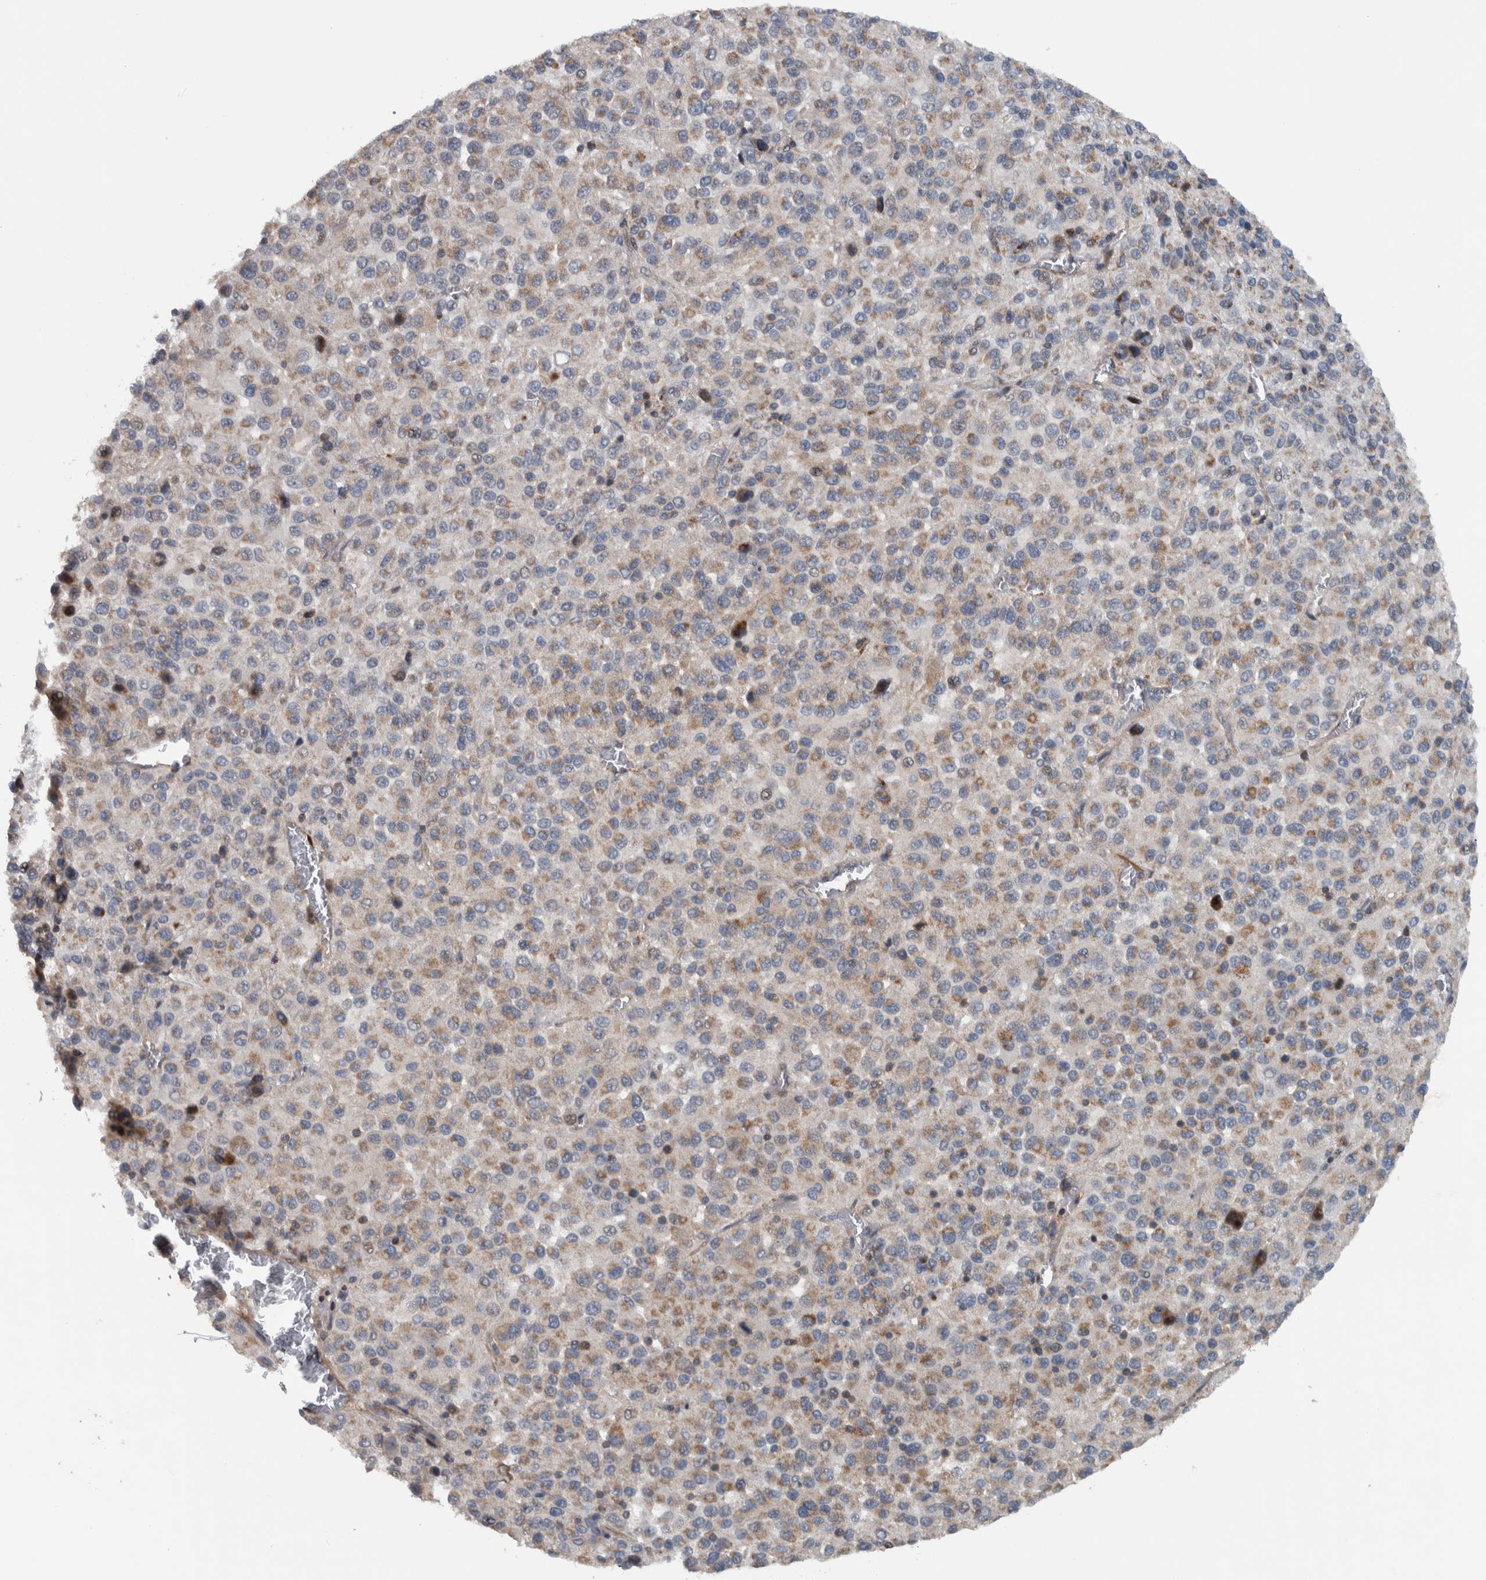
{"staining": {"intensity": "weak", "quantity": "25%-75%", "location": "cytoplasmic/membranous"}, "tissue": "melanoma", "cell_type": "Tumor cells", "image_type": "cancer", "snomed": [{"axis": "morphology", "description": "Malignant melanoma, Metastatic site"}, {"axis": "topography", "description": "Lung"}], "caption": "Immunohistochemistry of human malignant melanoma (metastatic site) displays low levels of weak cytoplasmic/membranous expression in about 25%-75% of tumor cells. (DAB = brown stain, brightfield microscopy at high magnification).", "gene": "BAIAP2L1", "patient": {"sex": "male", "age": 64}}